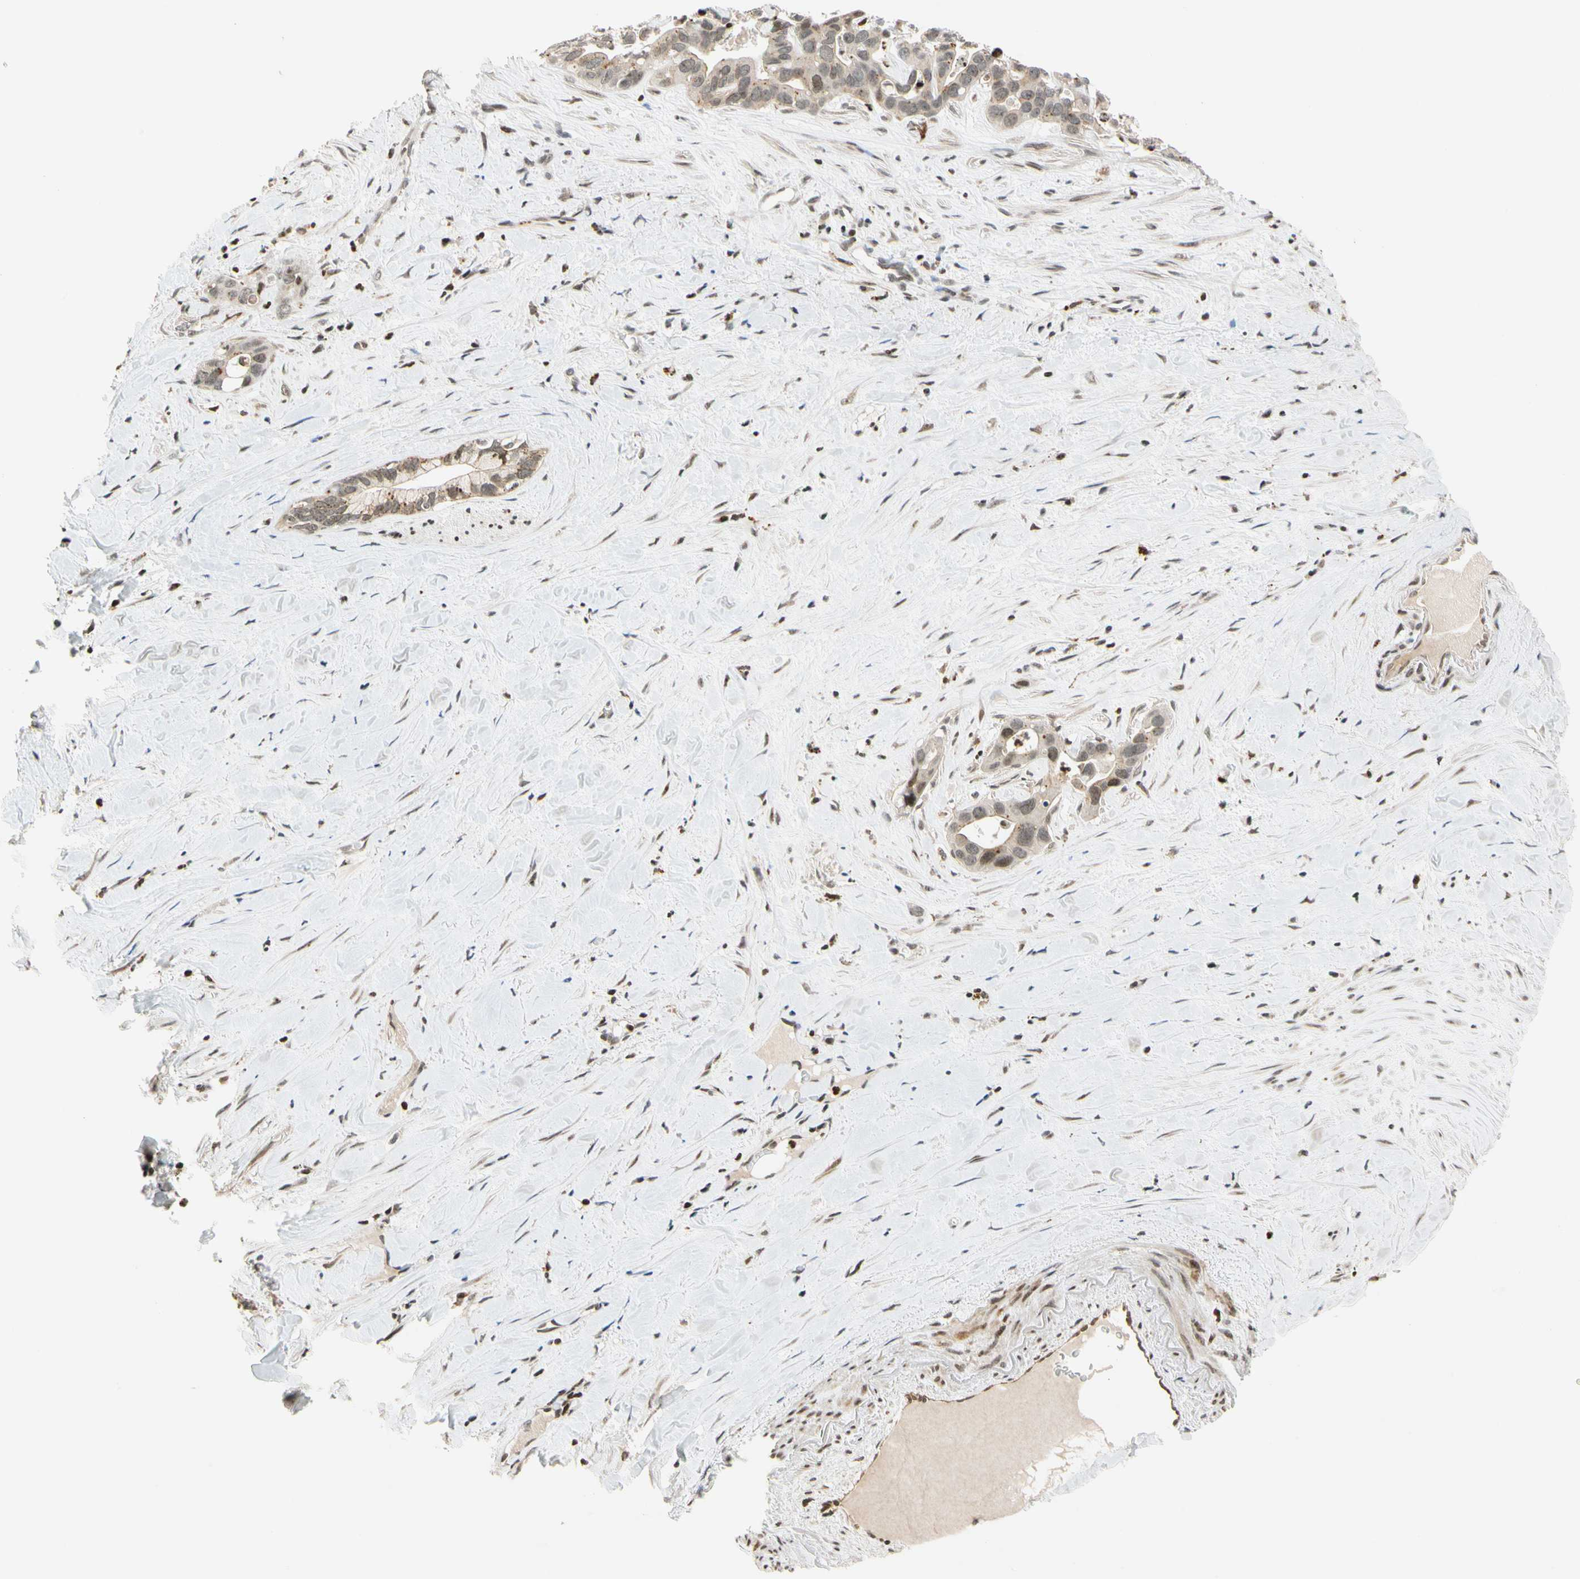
{"staining": {"intensity": "moderate", "quantity": "25%-75%", "location": "cytoplasmic/membranous,nuclear"}, "tissue": "liver cancer", "cell_type": "Tumor cells", "image_type": "cancer", "snomed": [{"axis": "morphology", "description": "Cholangiocarcinoma"}, {"axis": "topography", "description": "Liver"}], "caption": "Immunohistochemical staining of cholangiocarcinoma (liver) exhibits medium levels of moderate cytoplasmic/membranous and nuclear expression in approximately 25%-75% of tumor cells. The staining was performed using DAB to visualize the protein expression in brown, while the nuclei were stained in blue with hematoxylin (Magnification: 20x).", "gene": "CDK7", "patient": {"sex": "female", "age": 65}}